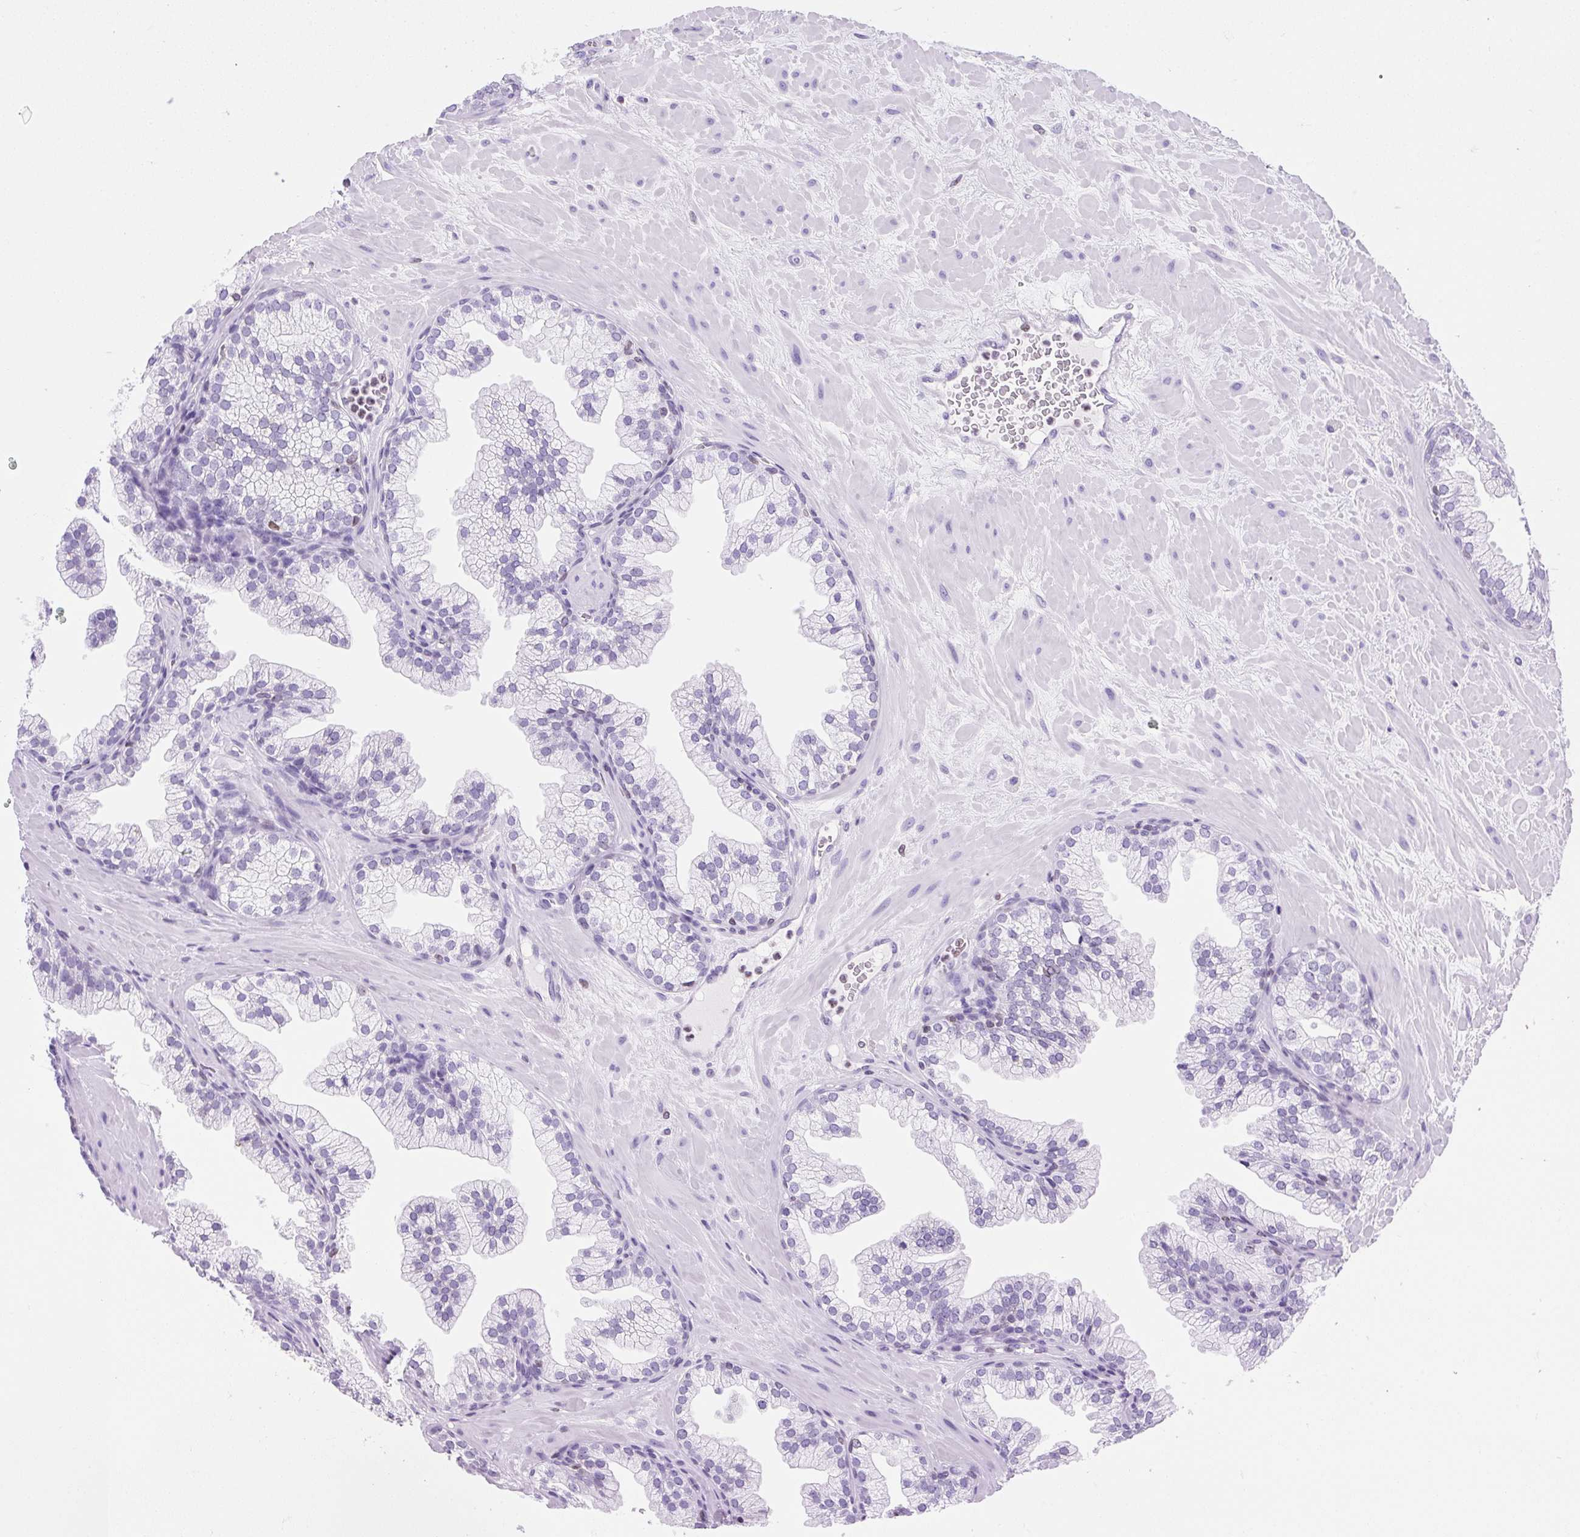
{"staining": {"intensity": "negative", "quantity": "none", "location": "none"}, "tissue": "prostate", "cell_type": "Glandular cells", "image_type": "normal", "snomed": [{"axis": "morphology", "description": "Normal tissue, NOS"}, {"axis": "topography", "description": "Prostate"}, {"axis": "topography", "description": "Peripheral nerve tissue"}], "caption": "High magnification brightfield microscopy of benign prostate stained with DAB (brown) and counterstained with hematoxylin (blue): glandular cells show no significant expression.", "gene": "VPREB1", "patient": {"sex": "male", "age": 61}}